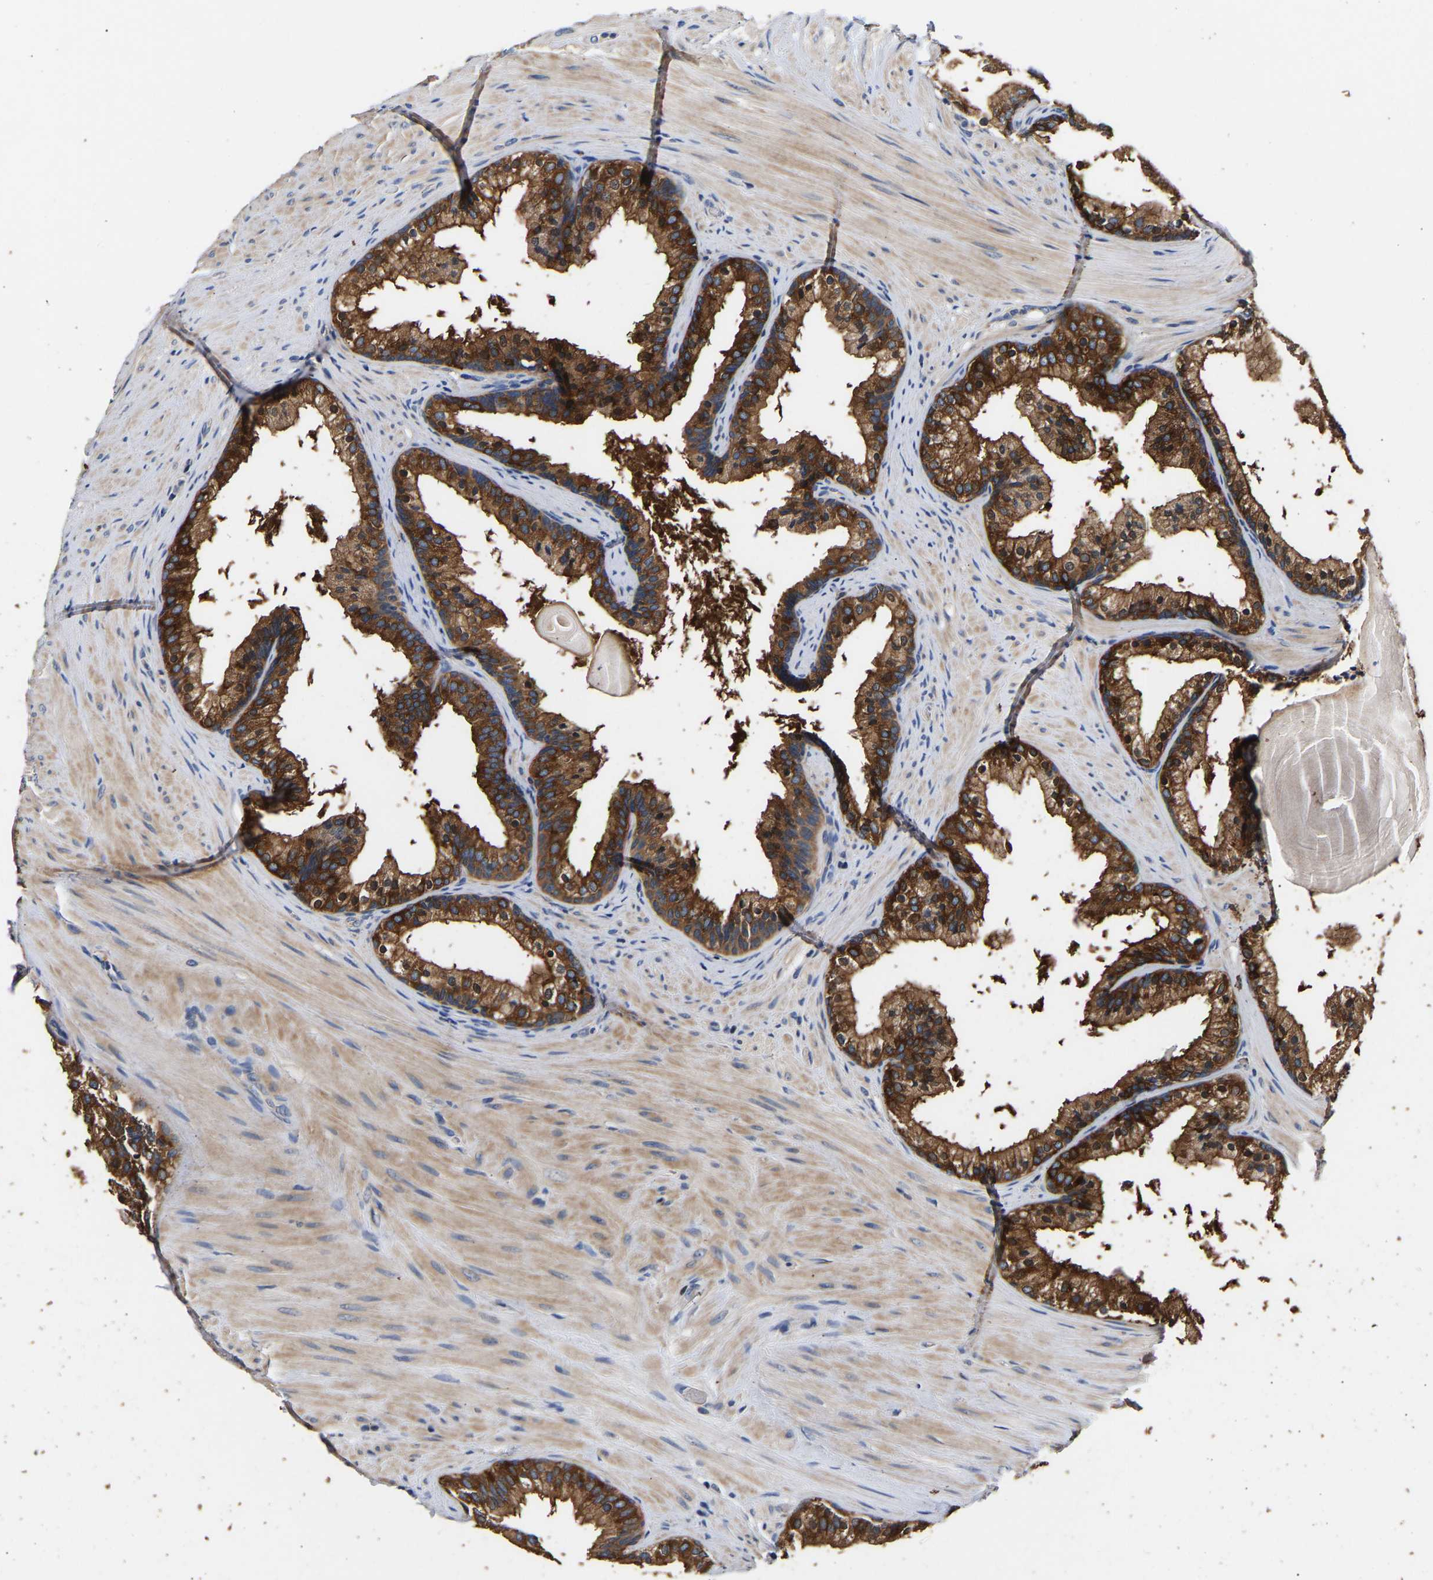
{"staining": {"intensity": "strong", "quantity": ">75%", "location": "cytoplasmic/membranous"}, "tissue": "prostate cancer", "cell_type": "Tumor cells", "image_type": "cancer", "snomed": [{"axis": "morphology", "description": "Adenocarcinoma, Low grade"}, {"axis": "topography", "description": "Prostate"}], "caption": "This histopathology image exhibits immunohistochemistry (IHC) staining of human prostate adenocarcinoma (low-grade), with high strong cytoplasmic/membranous expression in approximately >75% of tumor cells.", "gene": "LRBA", "patient": {"sex": "male", "age": 69}}